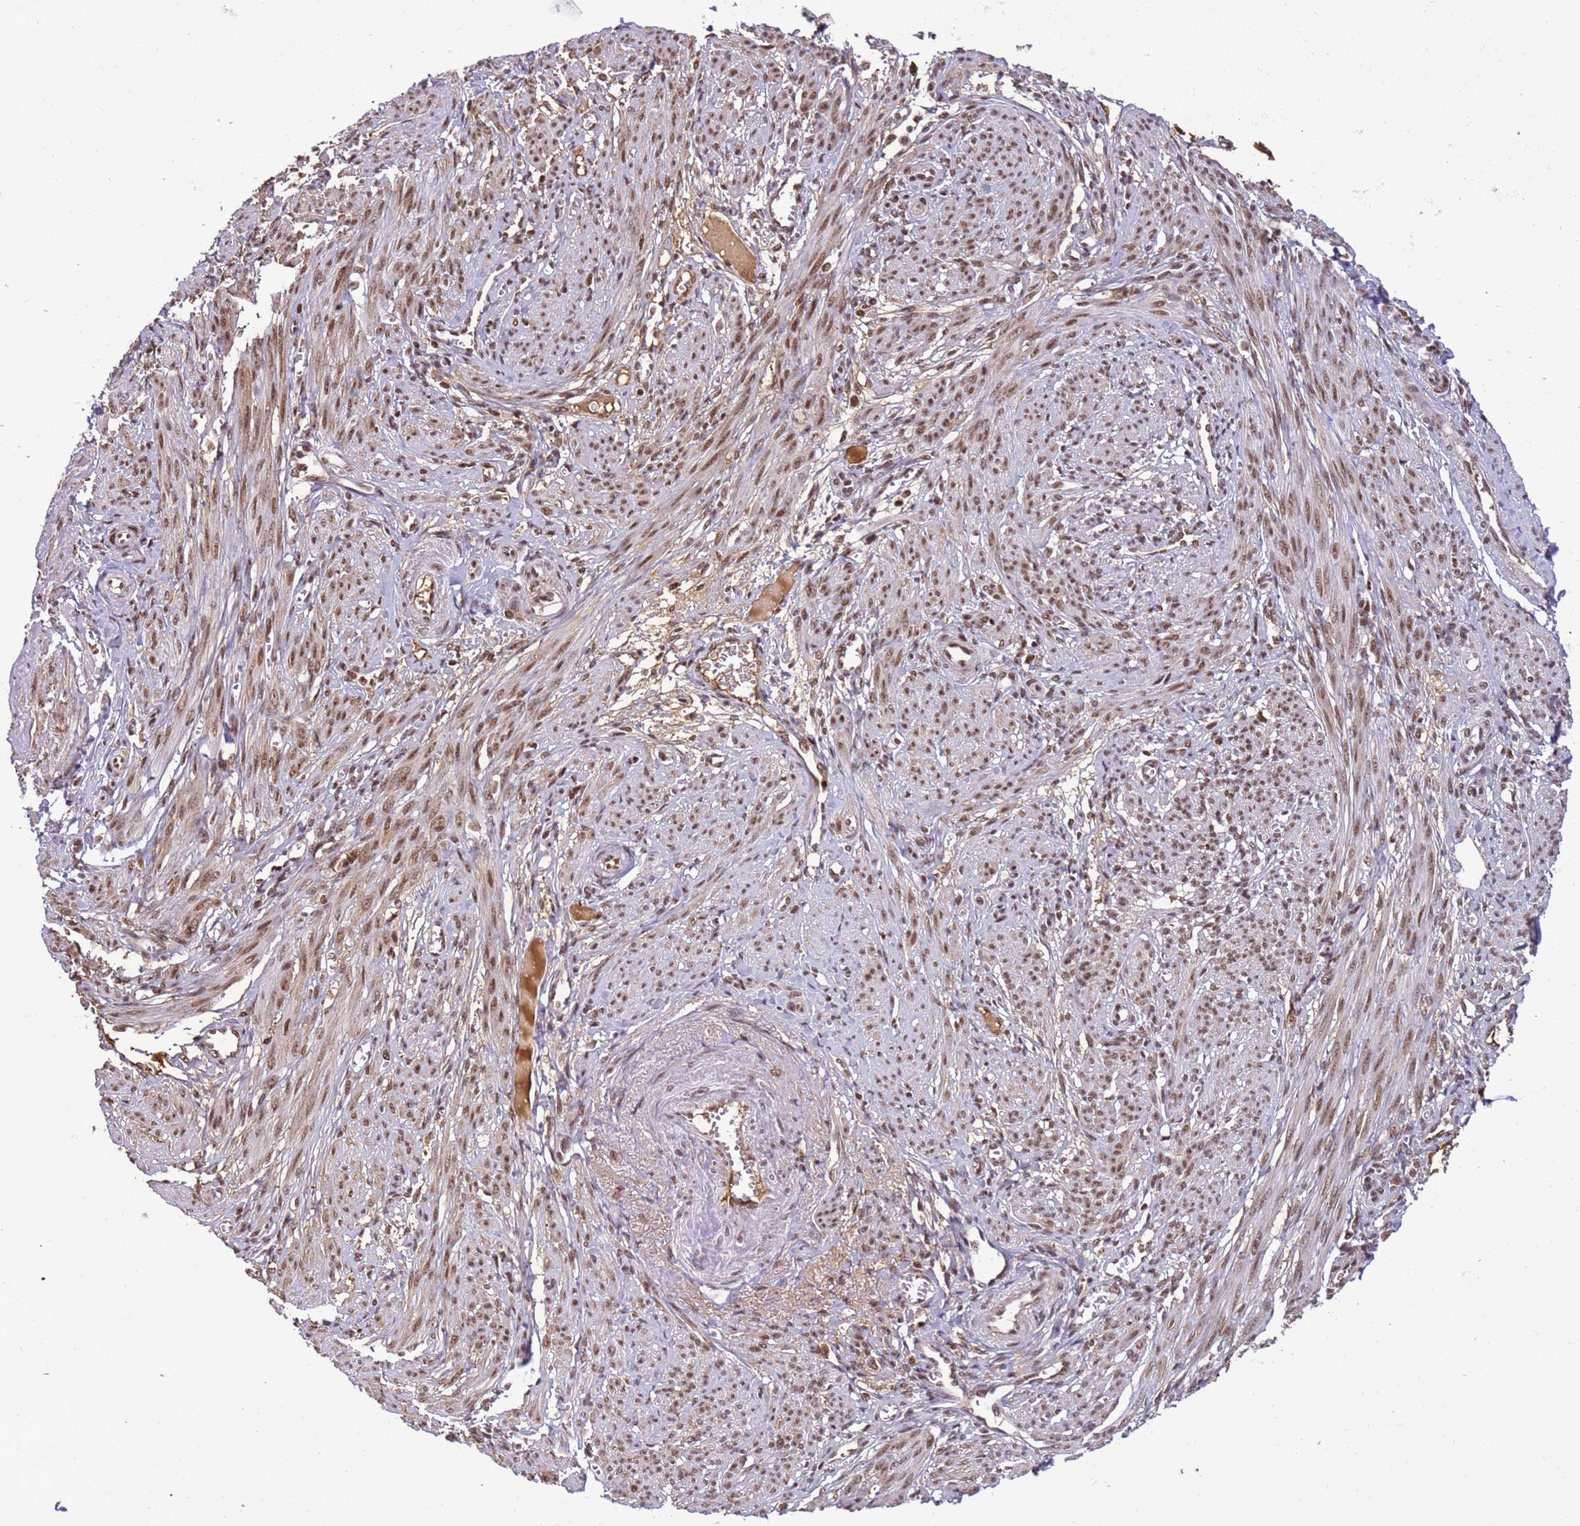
{"staining": {"intensity": "moderate", "quantity": ">75%", "location": "nuclear"}, "tissue": "smooth muscle", "cell_type": "Smooth muscle cells", "image_type": "normal", "snomed": [{"axis": "morphology", "description": "Normal tissue, NOS"}, {"axis": "topography", "description": "Smooth muscle"}], "caption": "A photomicrograph of human smooth muscle stained for a protein displays moderate nuclear brown staining in smooth muscle cells.", "gene": "SRRT", "patient": {"sex": "female", "age": 39}}